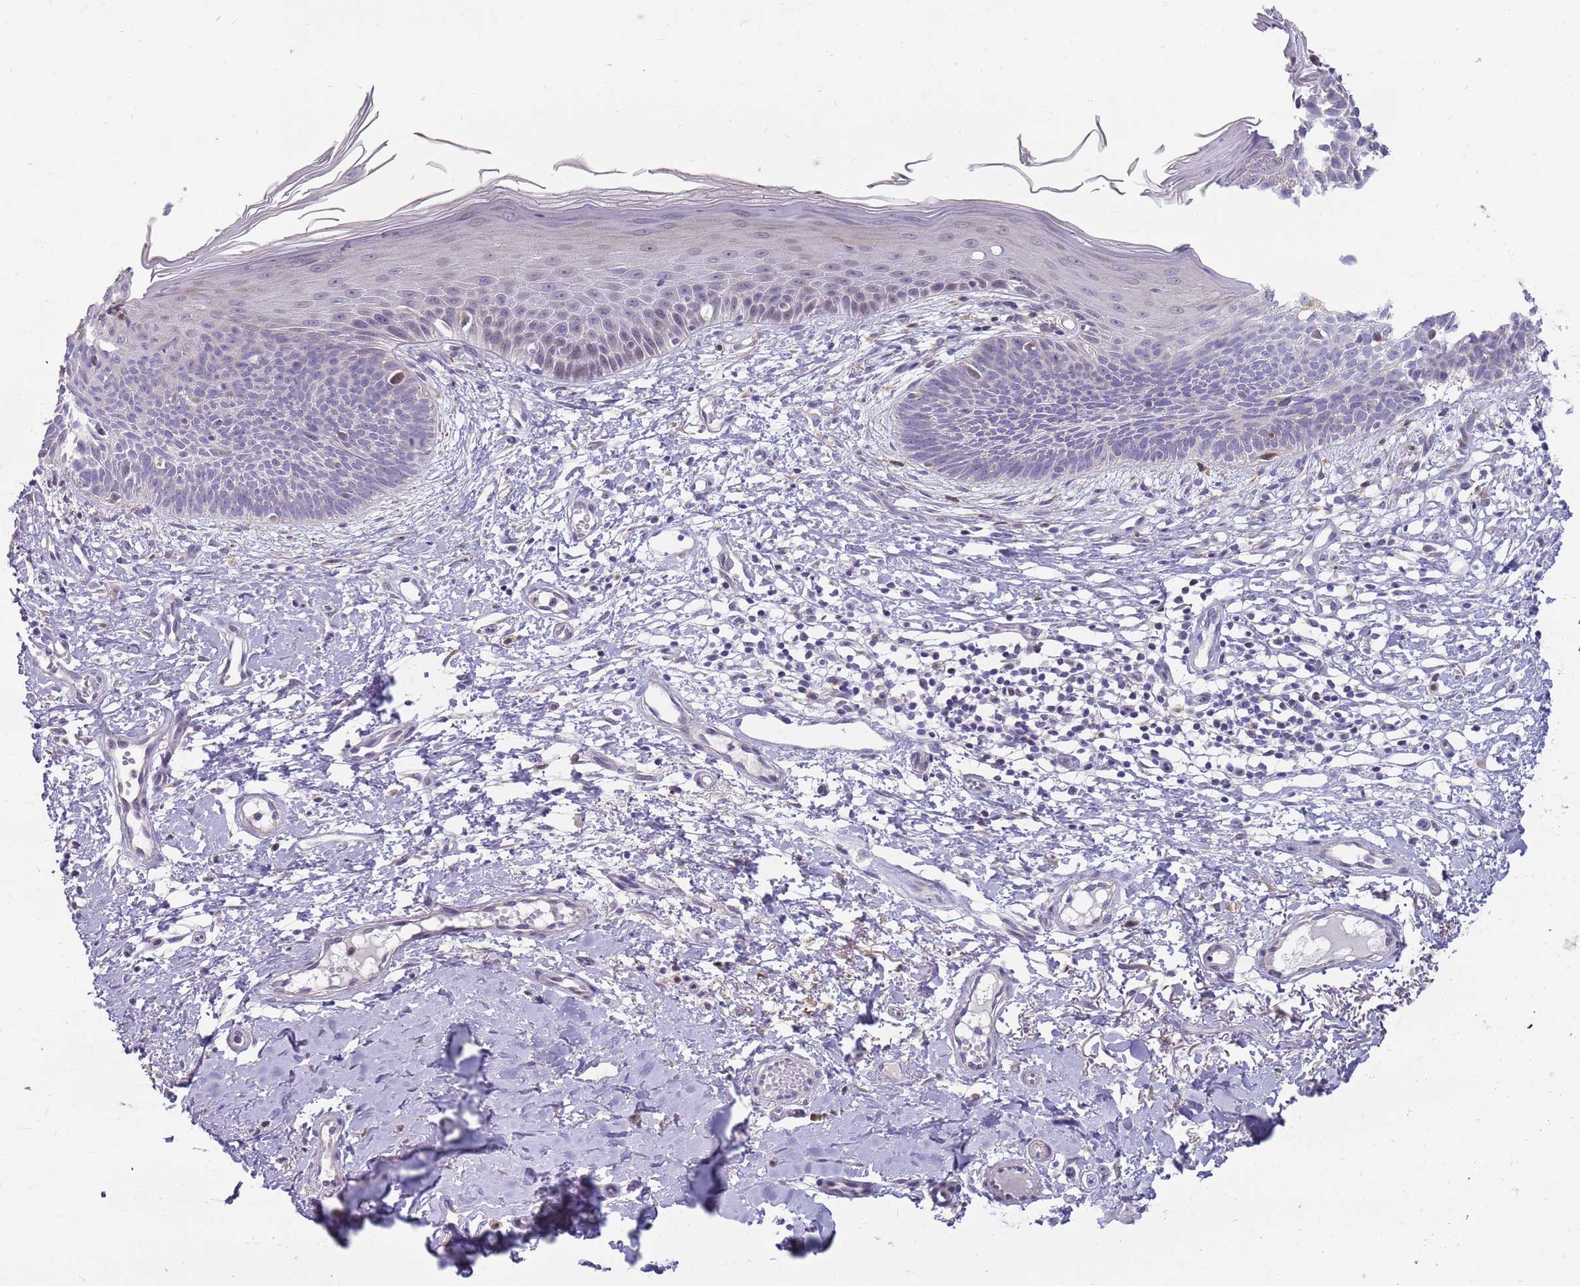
{"staining": {"intensity": "negative", "quantity": "none", "location": "none"}, "tissue": "skin cancer", "cell_type": "Tumor cells", "image_type": "cancer", "snomed": [{"axis": "morphology", "description": "Basal cell carcinoma"}, {"axis": "topography", "description": "Skin"}], "caption": "IHC histopathology image of human basal cell carcinoma (skin) stained for a protein (brown), which shows no positivity in tumor cells.", "gene": "DIPK1C", "patient": {"sex": "male", "age": 78}}